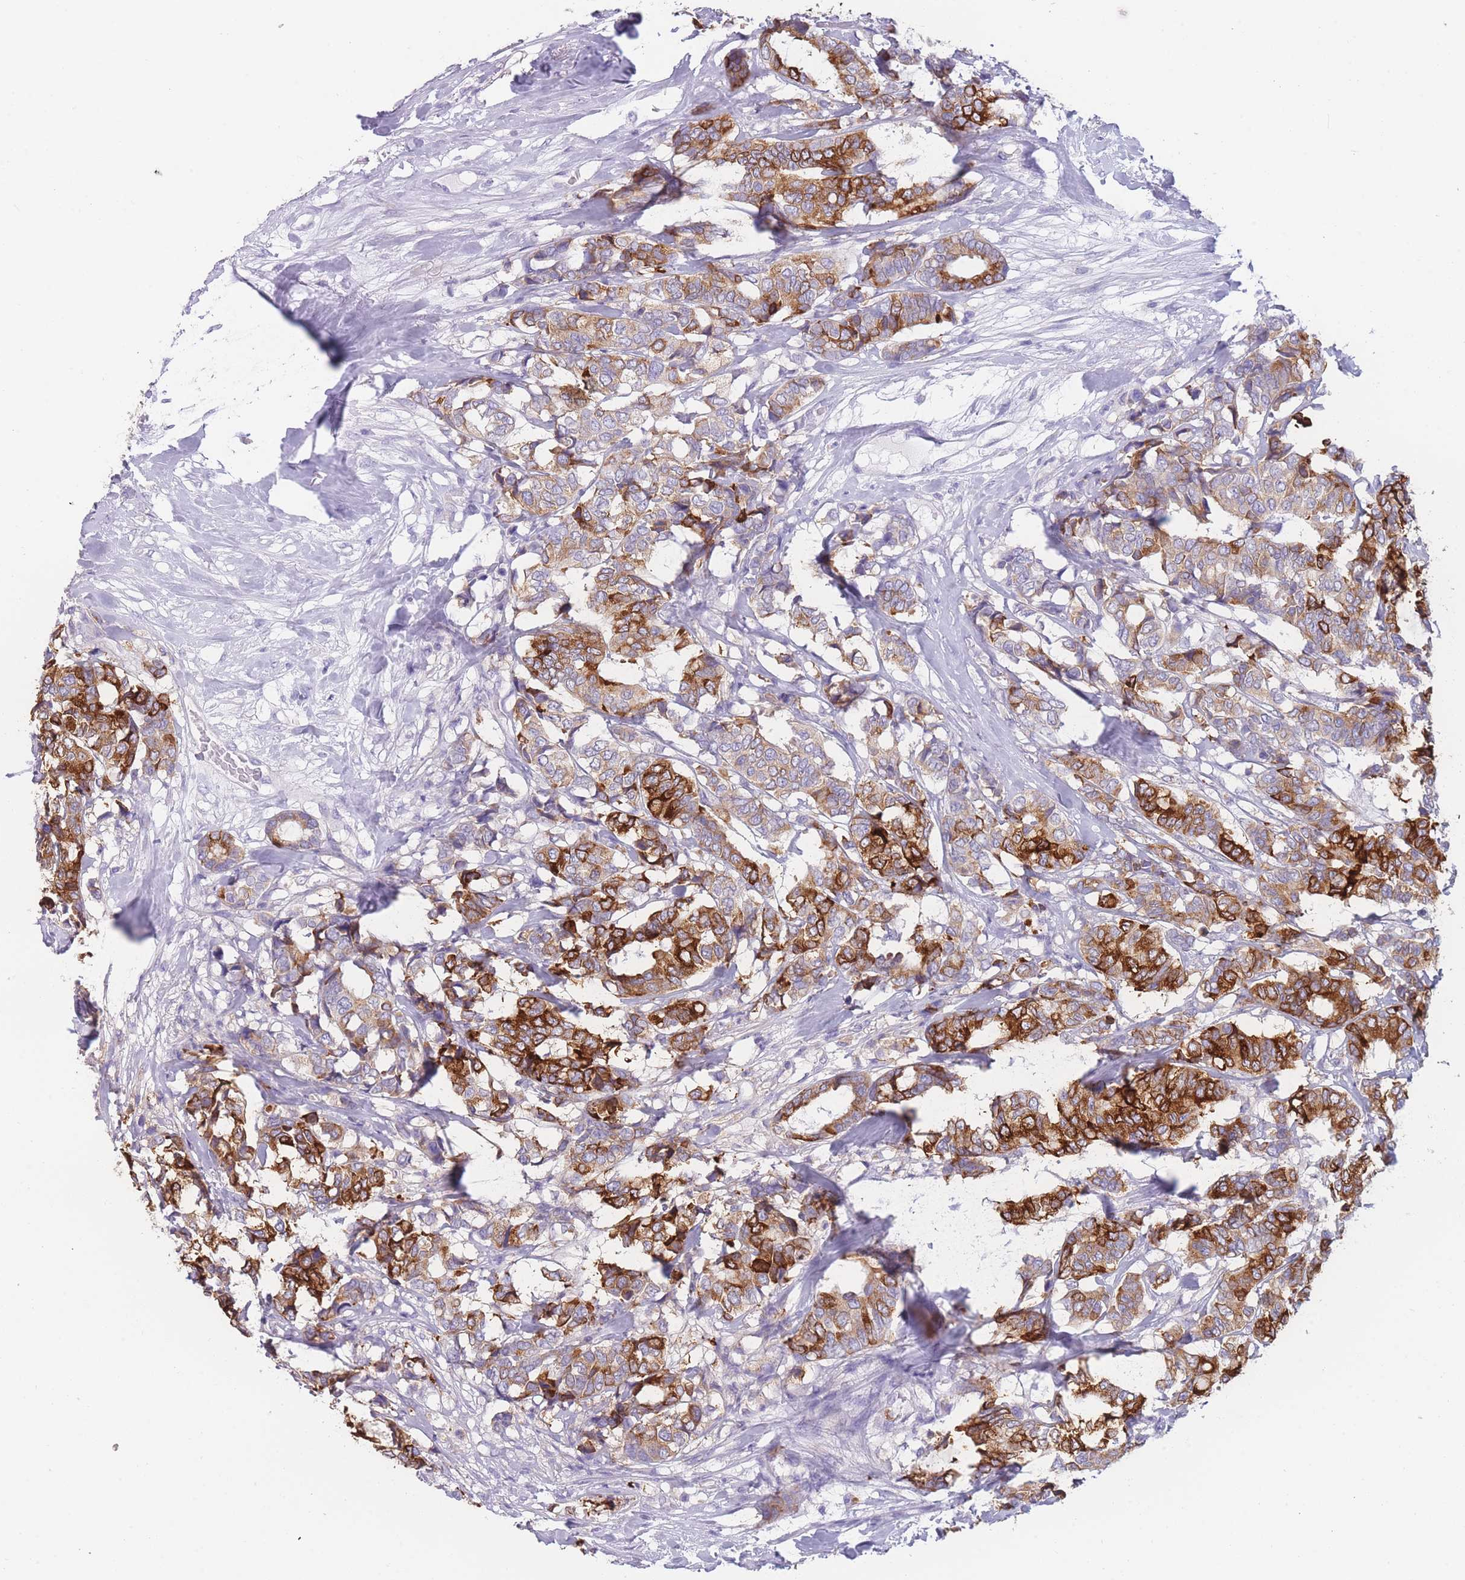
{"staining": {"intensity": "strong", "quantity": ">75%", "location": "cytoplasmic/membranous"}, "tissue": "breast cancer", "cell_type": "Tumor cells", "image_type": "cancer", "snomed": [{"axis": "morphology", "description": "Duct carcinoma"}, {"axis": "topography", "description": "Breast"}], "caption": "A brown stain highlights strong cytoplasmic/membranous positivity of a protein in human breast cancer tumor cells.", "gene": "ZNF627", "patient": {"sex": "female", "age": 87}}